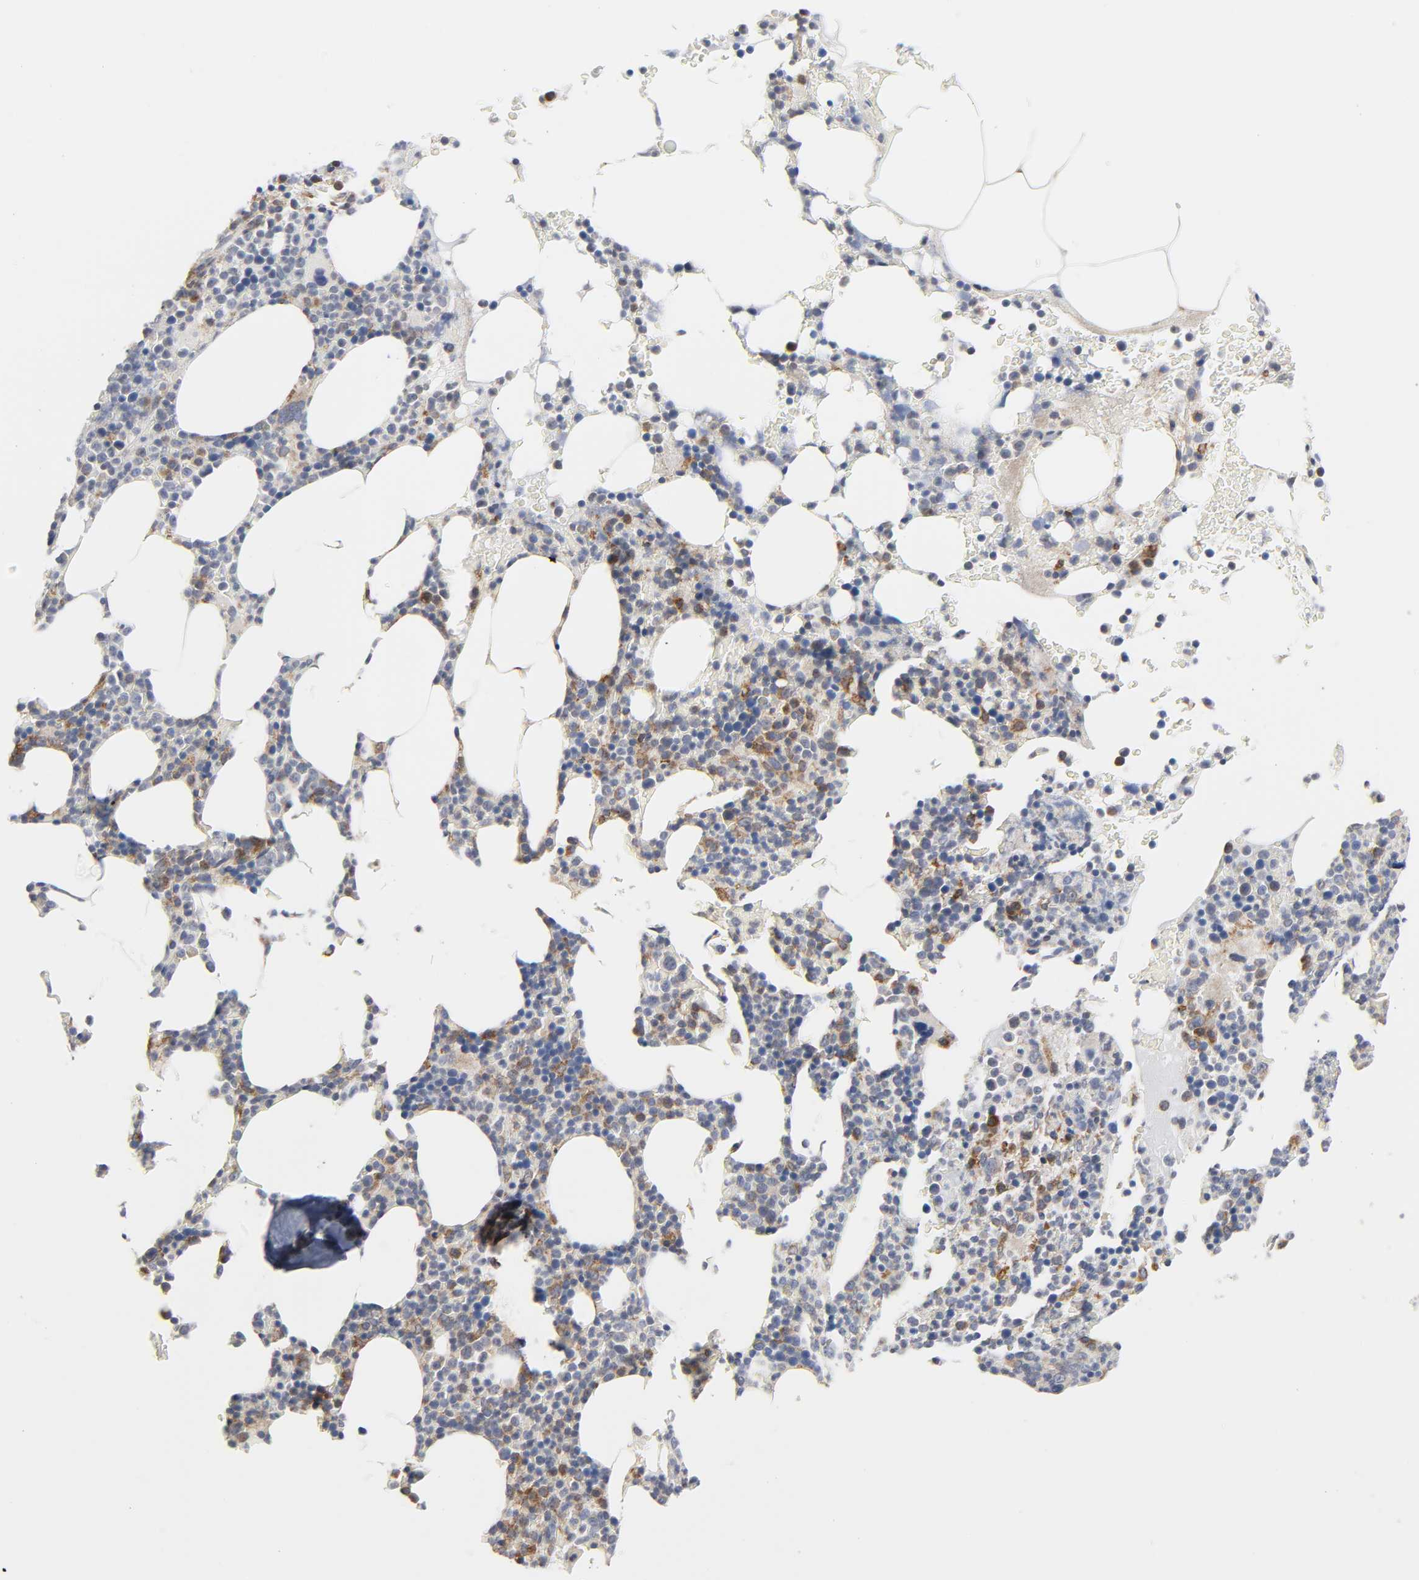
{"staining": {"intensity": "moderate", "quantity": "25%-75%", "location": "cytoplasmic/membranous"}, "tissue": "bone marrow", "cell_type": "Hematopoietic cells", "image_type": "normal", "snomed": [{"axis": "morphology", "description": "Normal tissue, NOS"}, {"axis": "topography", "description": "Bone marrow"}], "caption": "An immunohistochemistry histopathology image of normal tissue is shown. Protein staining in brown shows moderate cytoplasmic/membranous positivity in bone marrow within hematopoietic cells. Using DAB (3,3'-diaminobenzidine) (brown) and hematoxylin (blue) stains, captured at high magnification using brightfield microscopy.", "gene": "BAX", "patient": {"sex": "female", "age": 66}}